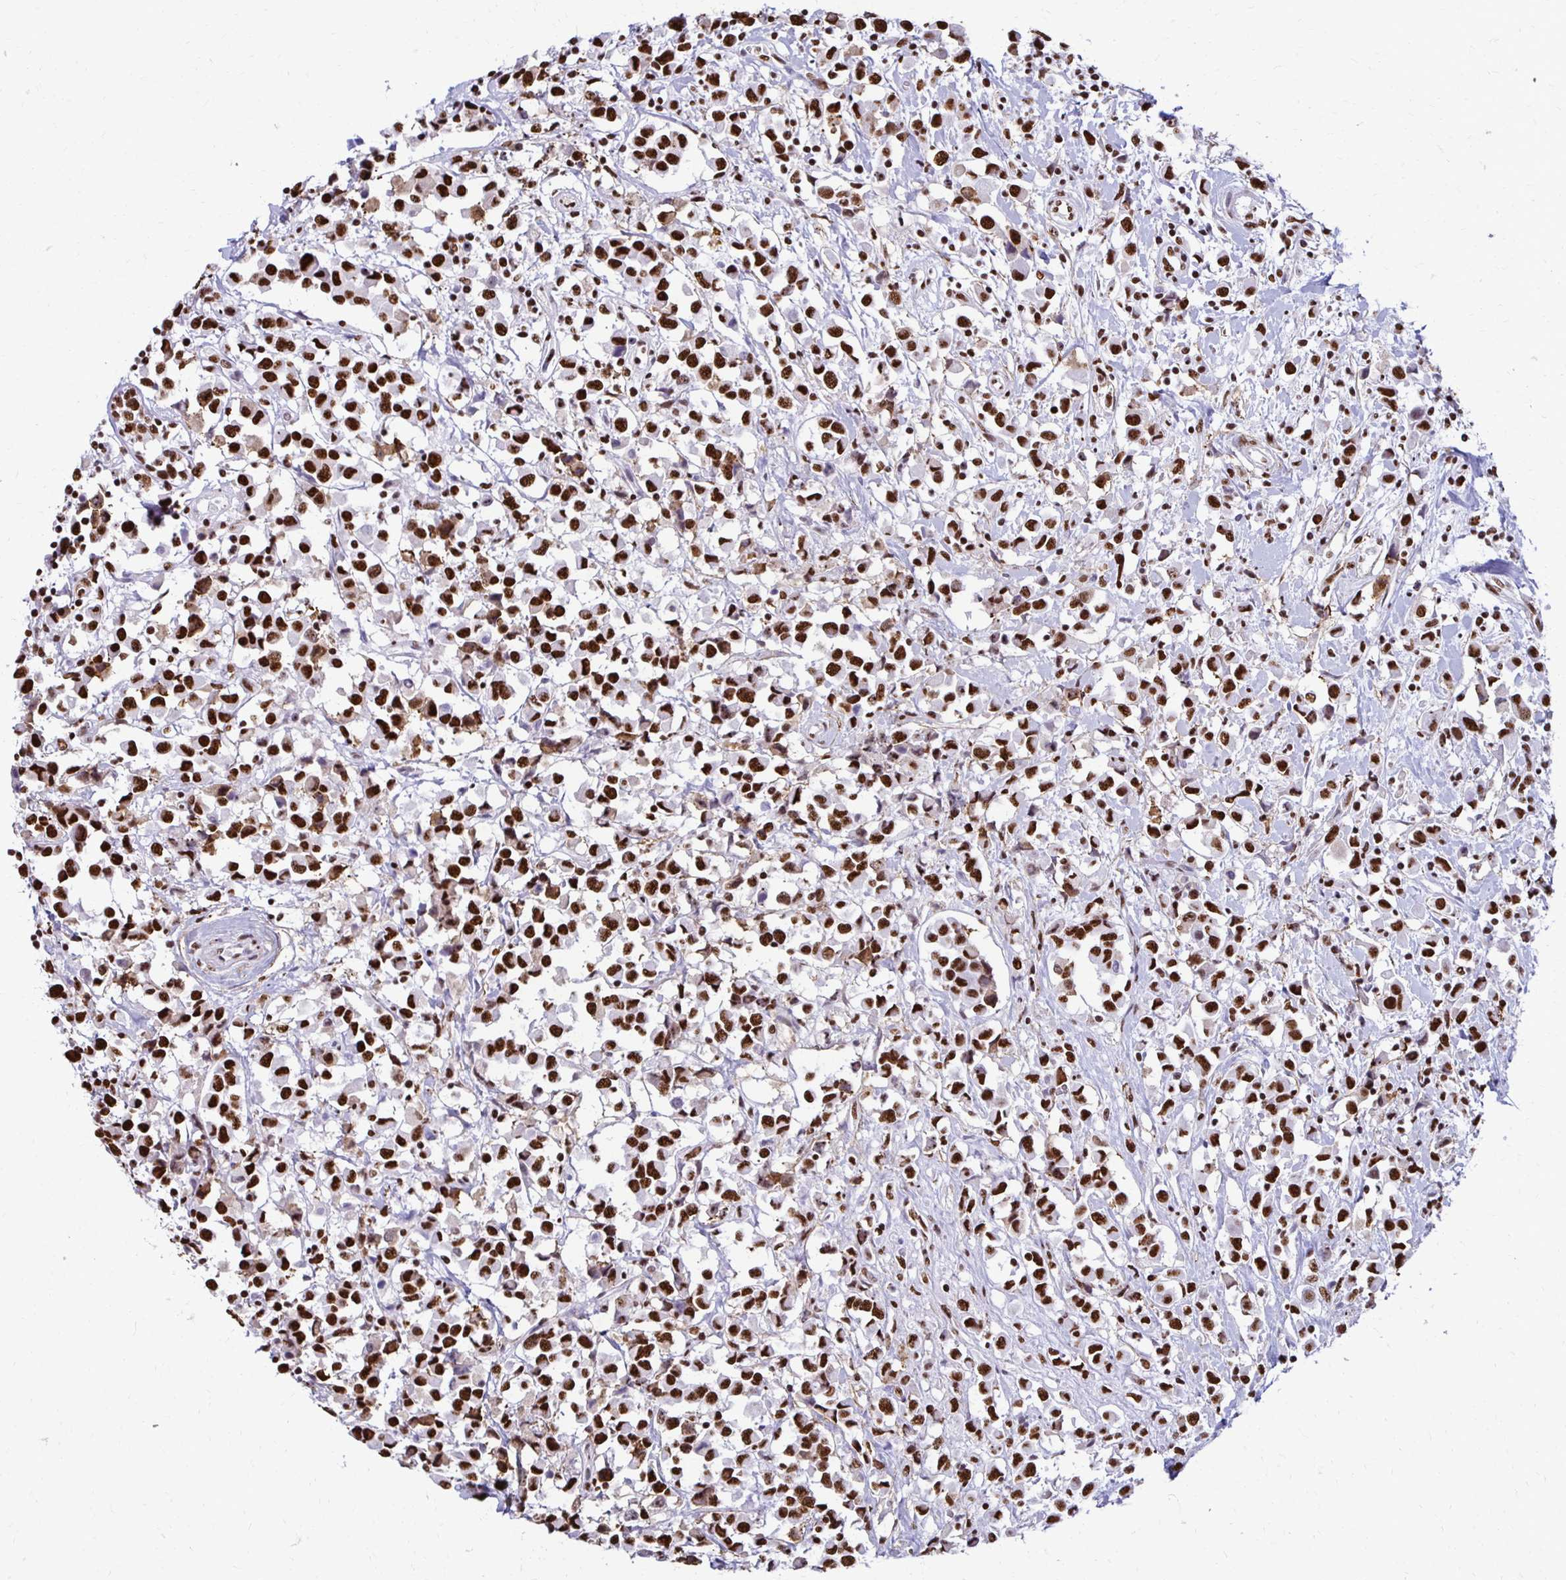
{"staining": {"intensity": "strong", "quantity": ">75%", "location": "nuclear"}, "tissue": "breast cancer", "cell_type": "Tumor cells", "image_type": "cancer", "snomed": [{"axis": "morphology", "description": "Duct carcinoma"}, {"axis": "topography", "description": "Breast"}], "caption": "IHC (DAB) staining of breast infiltrating ductal carcinoma demonstrates strong nuclear protein expression in approximately >75% of tumor cells. (brown staining indicates protein expression, while blue staining denotes nuclei).", "gene": "NONO", "patient": {"sex": "female", "age": 61}}